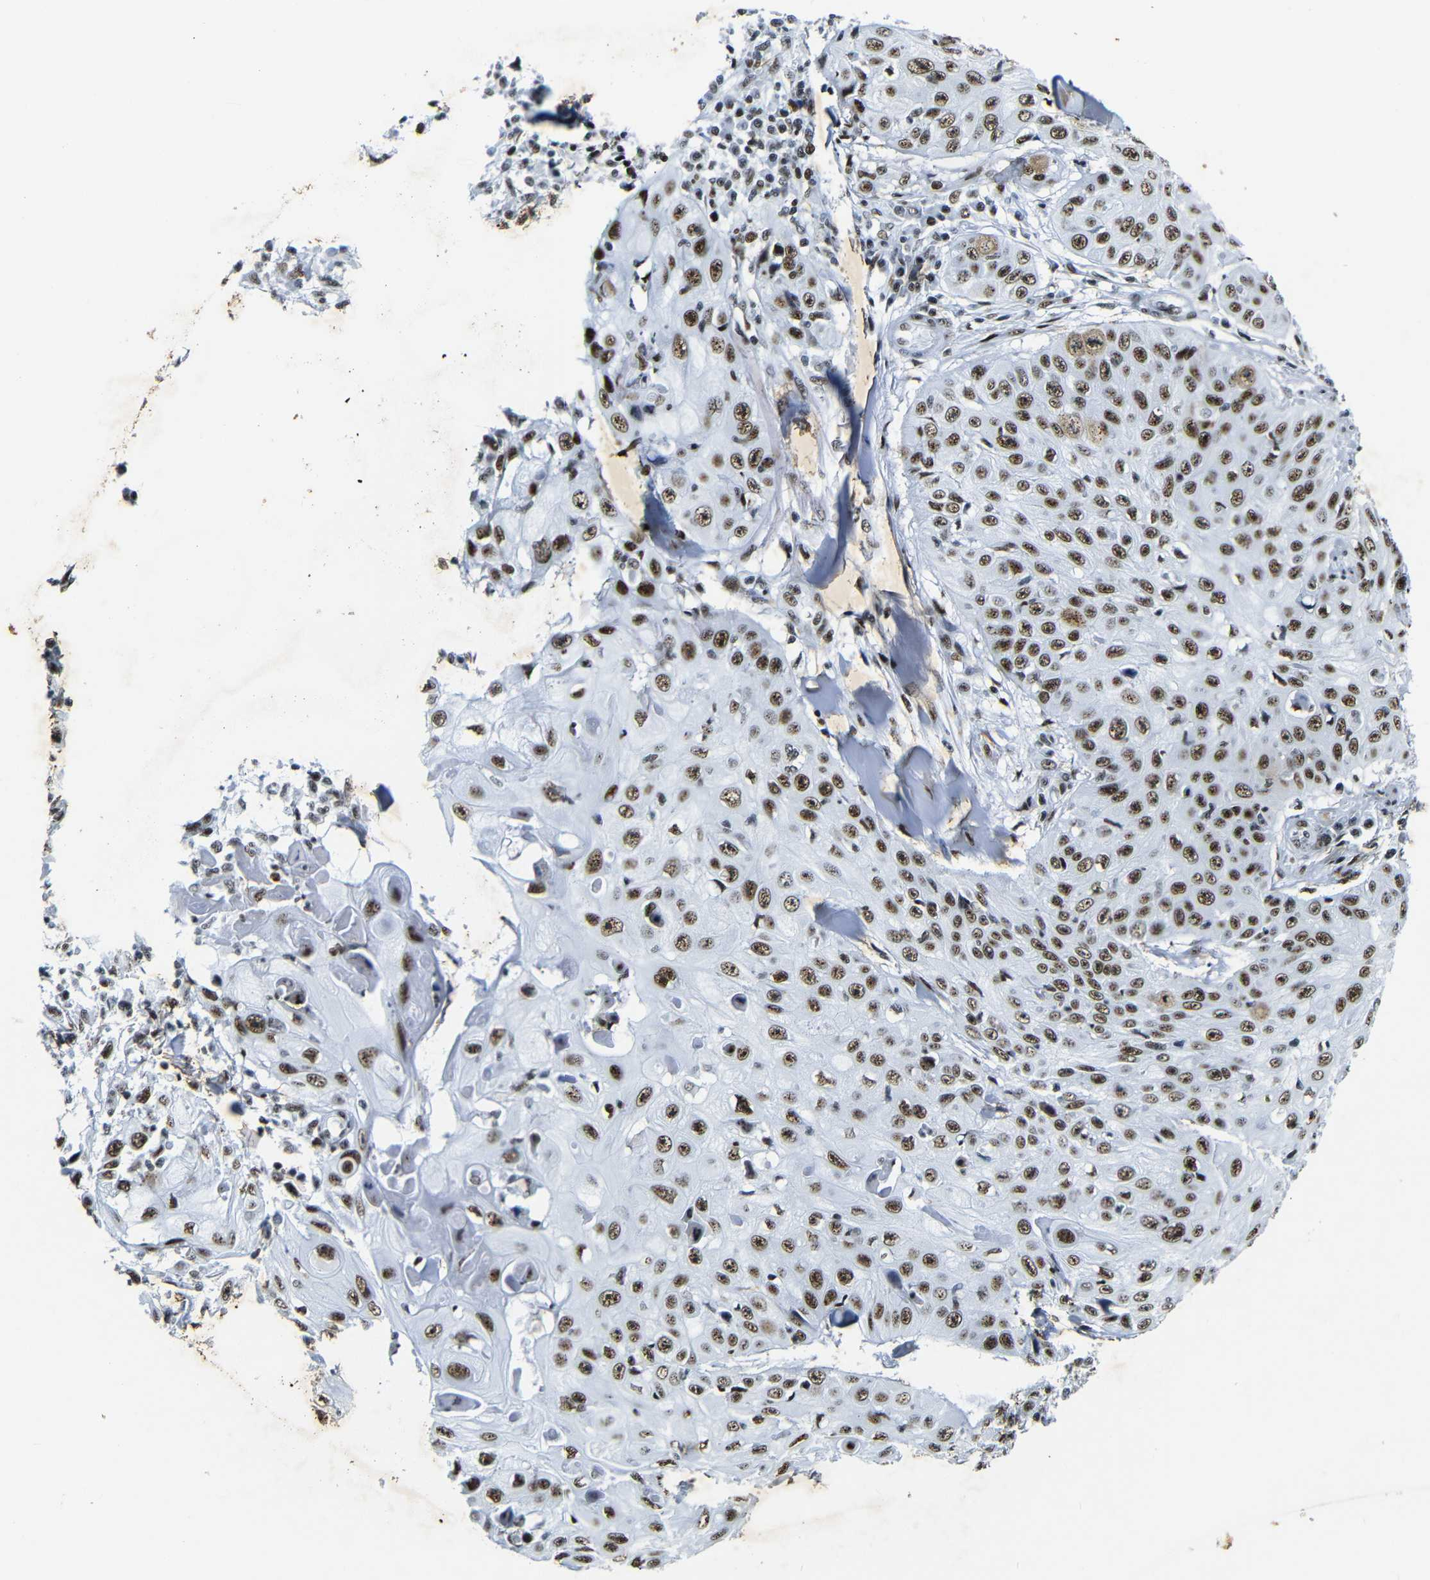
{"staining": {"intensity": "strong", "quantity": ">75%", "location": "nuclear"}, "tissue": "skin cancer", "cell_type": "Tumor cells", "image_type": "cancer", "snomed": [{"axis": "morphology", "description": "Squamous cell carcinoma, NOS"}, {"axis": "topography", "description": "Skin"}], "caption": "Skin cancer stained with a brown dye demonstrates strong nuclear positive staining in approximately >75% of tumor cells.", "gene": "SRSF1", "patient": {"sex": "male", "age": 86}}